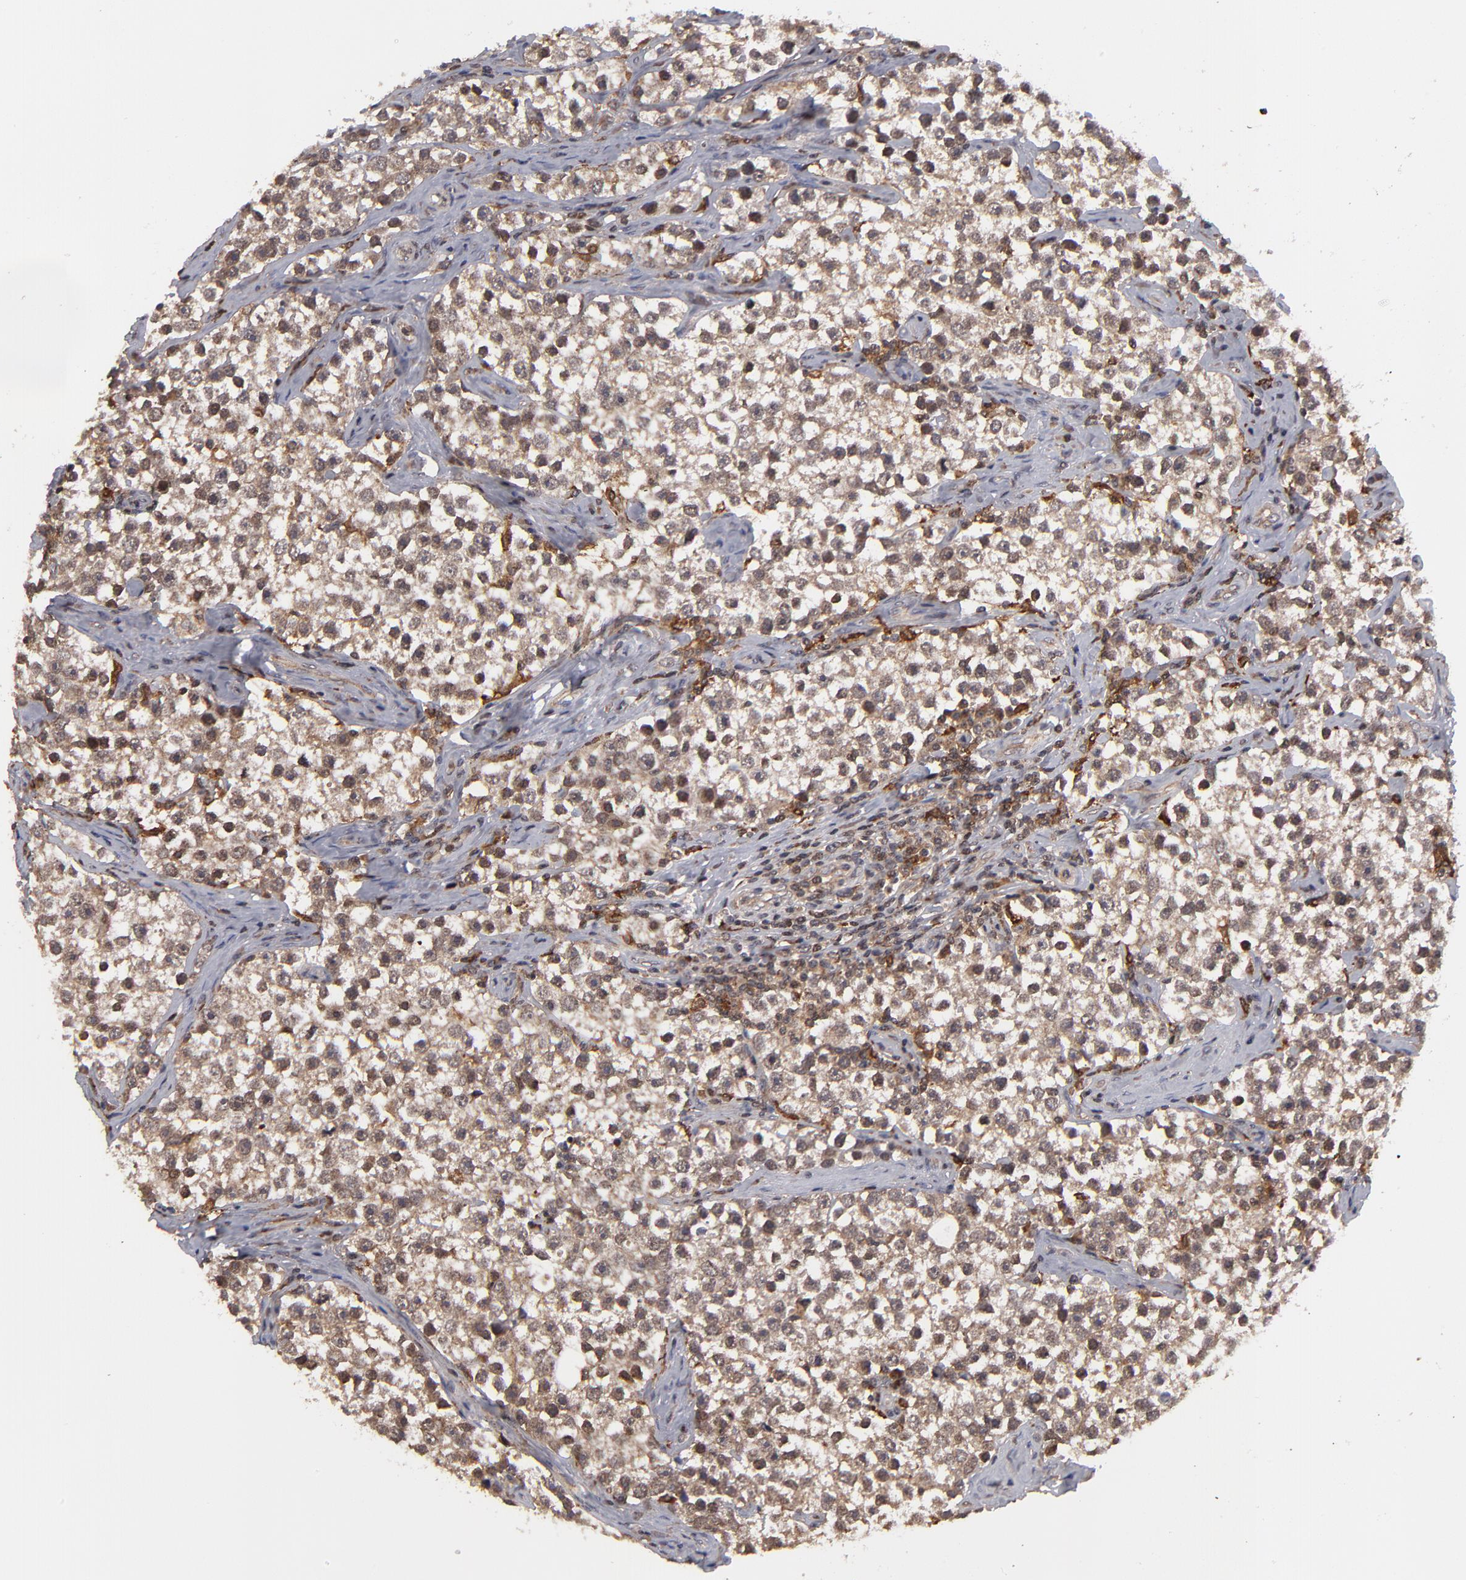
{"staining": {"intensity": "moderate", "quantity": ">75%", "location": "cytoplasmic/membranous,nuclear"}, "tissue": "testis cancer", "cell_type": "Tumor cells", "image_type": "cancer", "snomed": [{"axis": "morphology", "description": "Seminoma, NOS"}, {"axis": "topography", "description": "Testis"}], "caption": "There is medium levels of moderate cytoplasmic/membranous and nuclear expression in tumor cells of testis seminoma, as demonstrated by immunohistochemical staining (brown color).", "gene": "RGS6", "patient": {"sex": "male", "age": 32}}